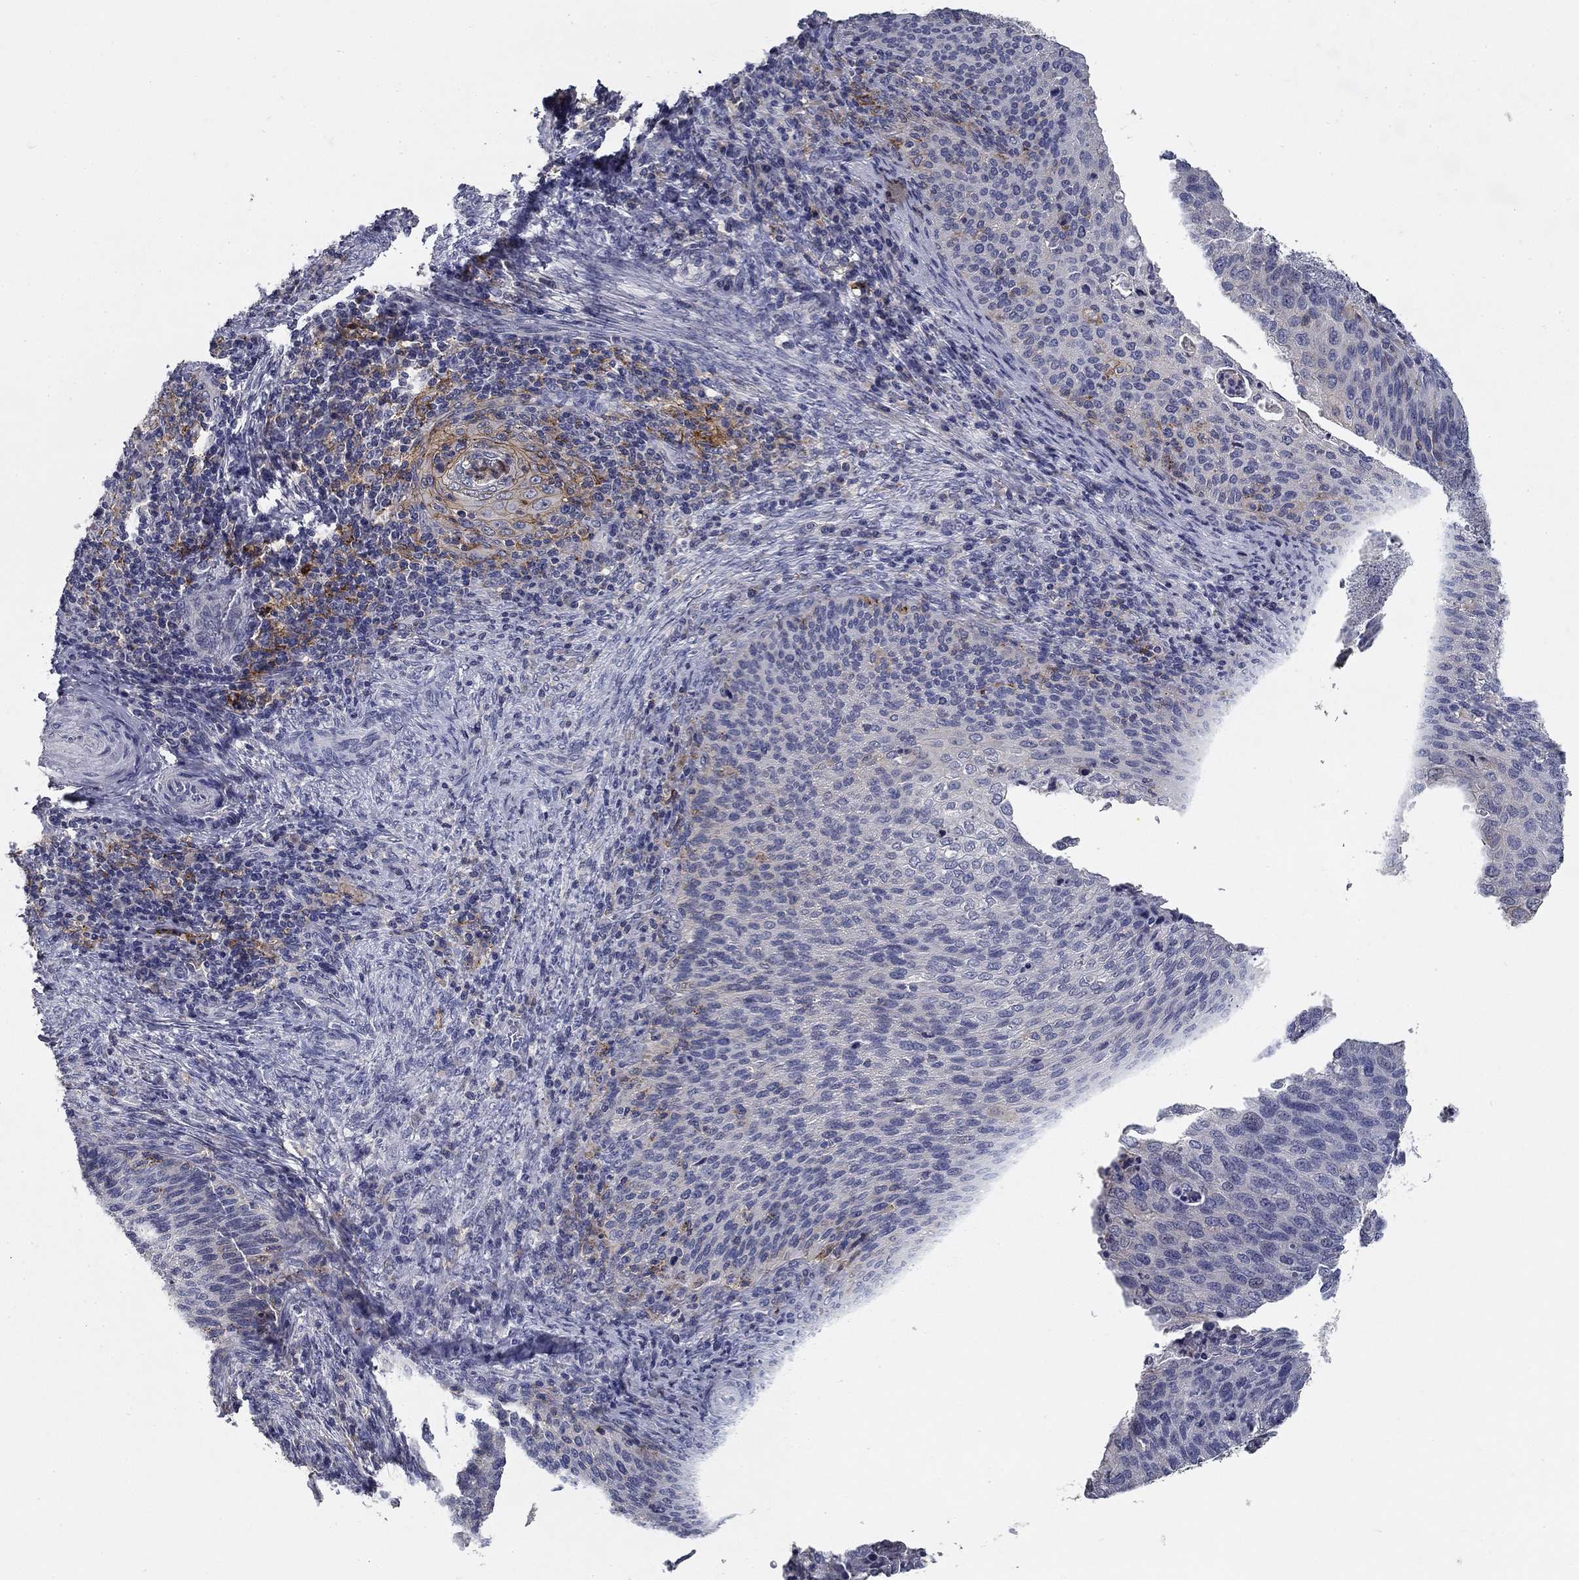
{"staining": {"intensity": "negative", "quantity": "none", "location": "none"}, "tissue": "cervical cancer", "cell_type": "Tumor cells", "image_type": "cancer", "snomed": [{"axis": "morphology", "description": "Squamous cell carcinoma, NOS"}, {"axis": "topography", "description": "Cervix"}], "caption": "High power microscopy photomicrograph of an IHC photomicrograph of cervical cancer (squamous cell carcinoma), revealing no significant positivity in tumor cells.", "gene": "CD274", "patient": {"sex": "female", "age": 63}}